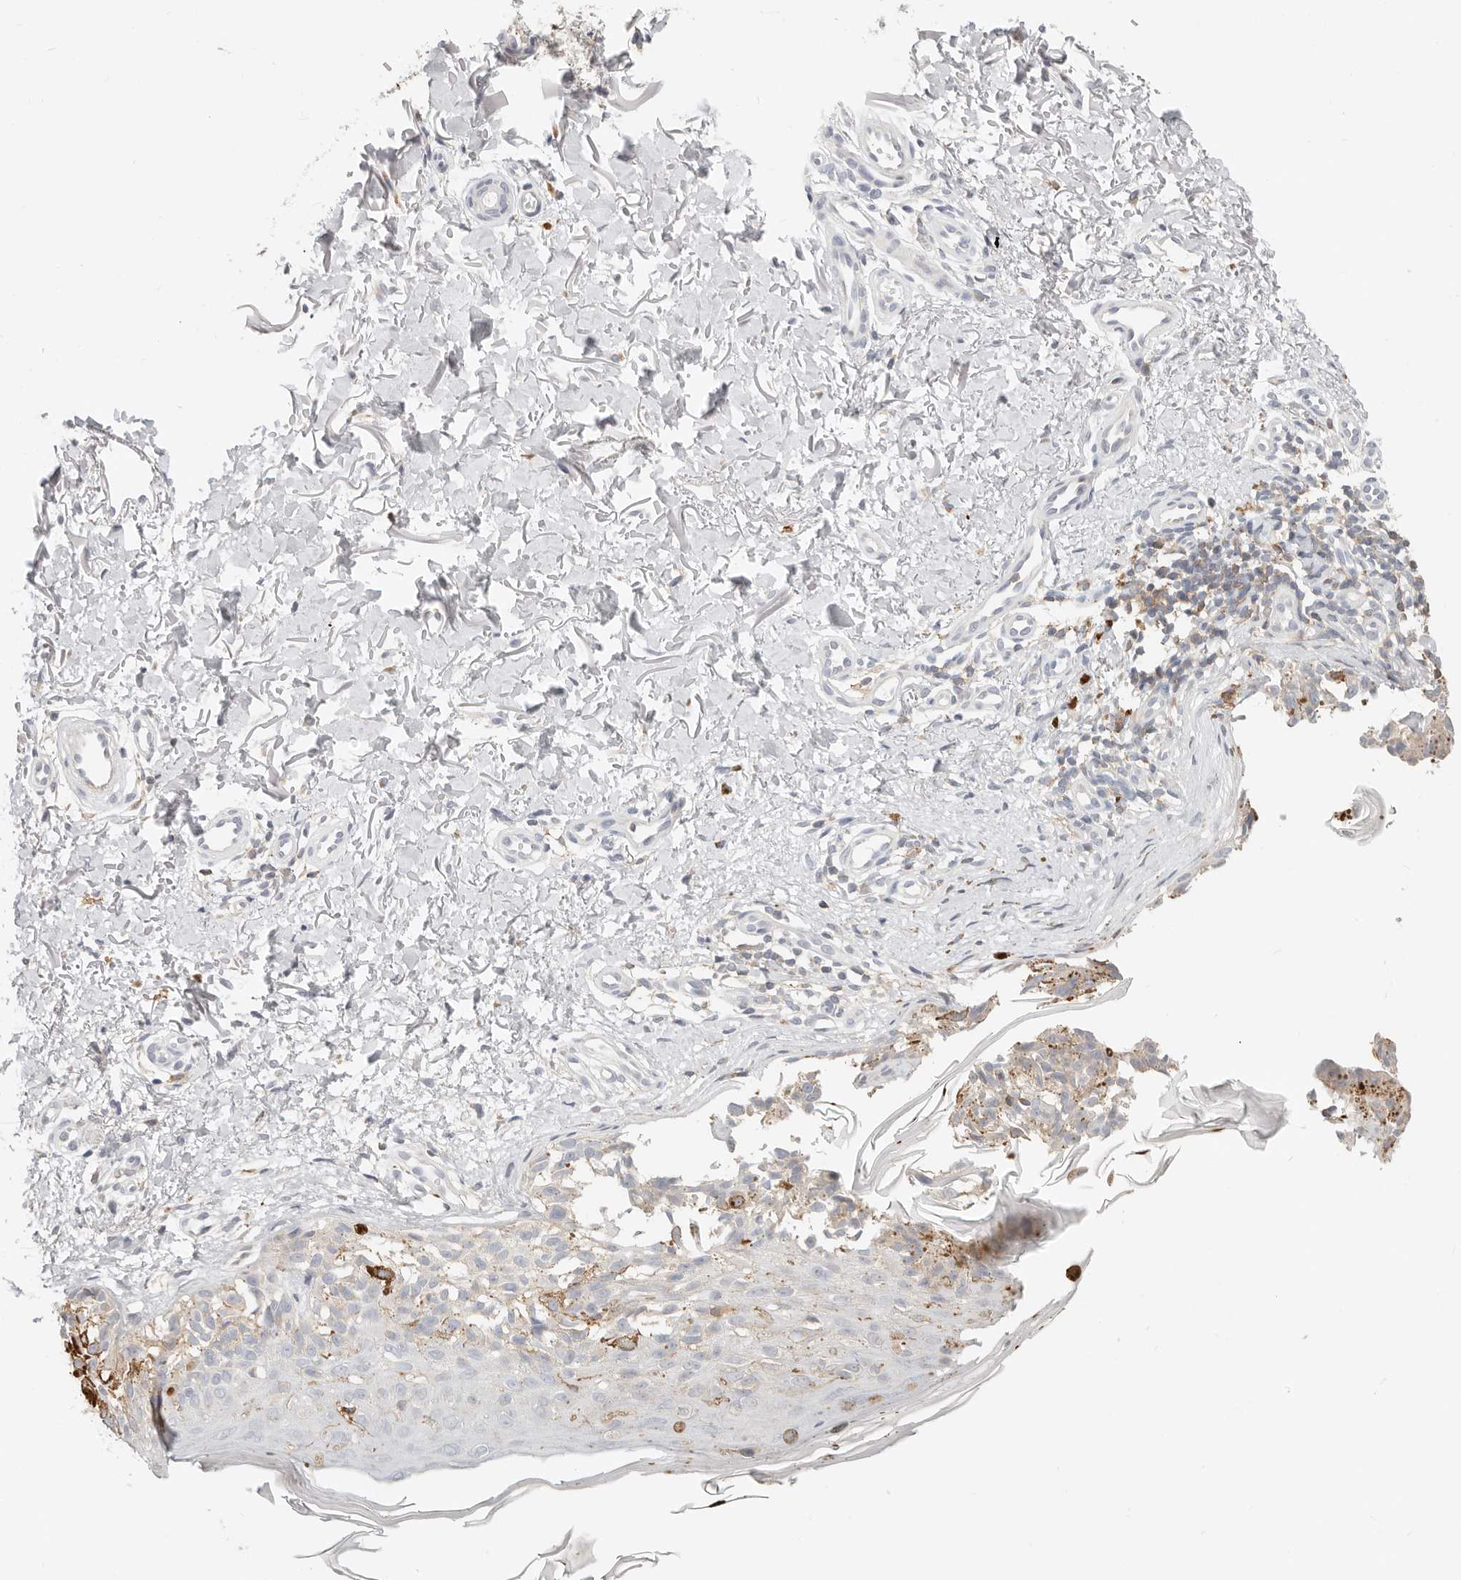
{"staining": {"intensity": "negative", "quantity": "none", "location": "none"}, "tissue": "melanoma", "cell_type": "Tumor cells", "image_type": "cancer", "snomed": [{"axis": "morphology", "description": "Malignant melanoma, NOS"}, {"axis": "topography", "description": "Skin"}], "caption": "Immunohistochemistry of malignant melanoma demonstrates no expression in tumor cells.", "gene": "TMEM63B", "patient": {"sex": "female", "age": 50}}